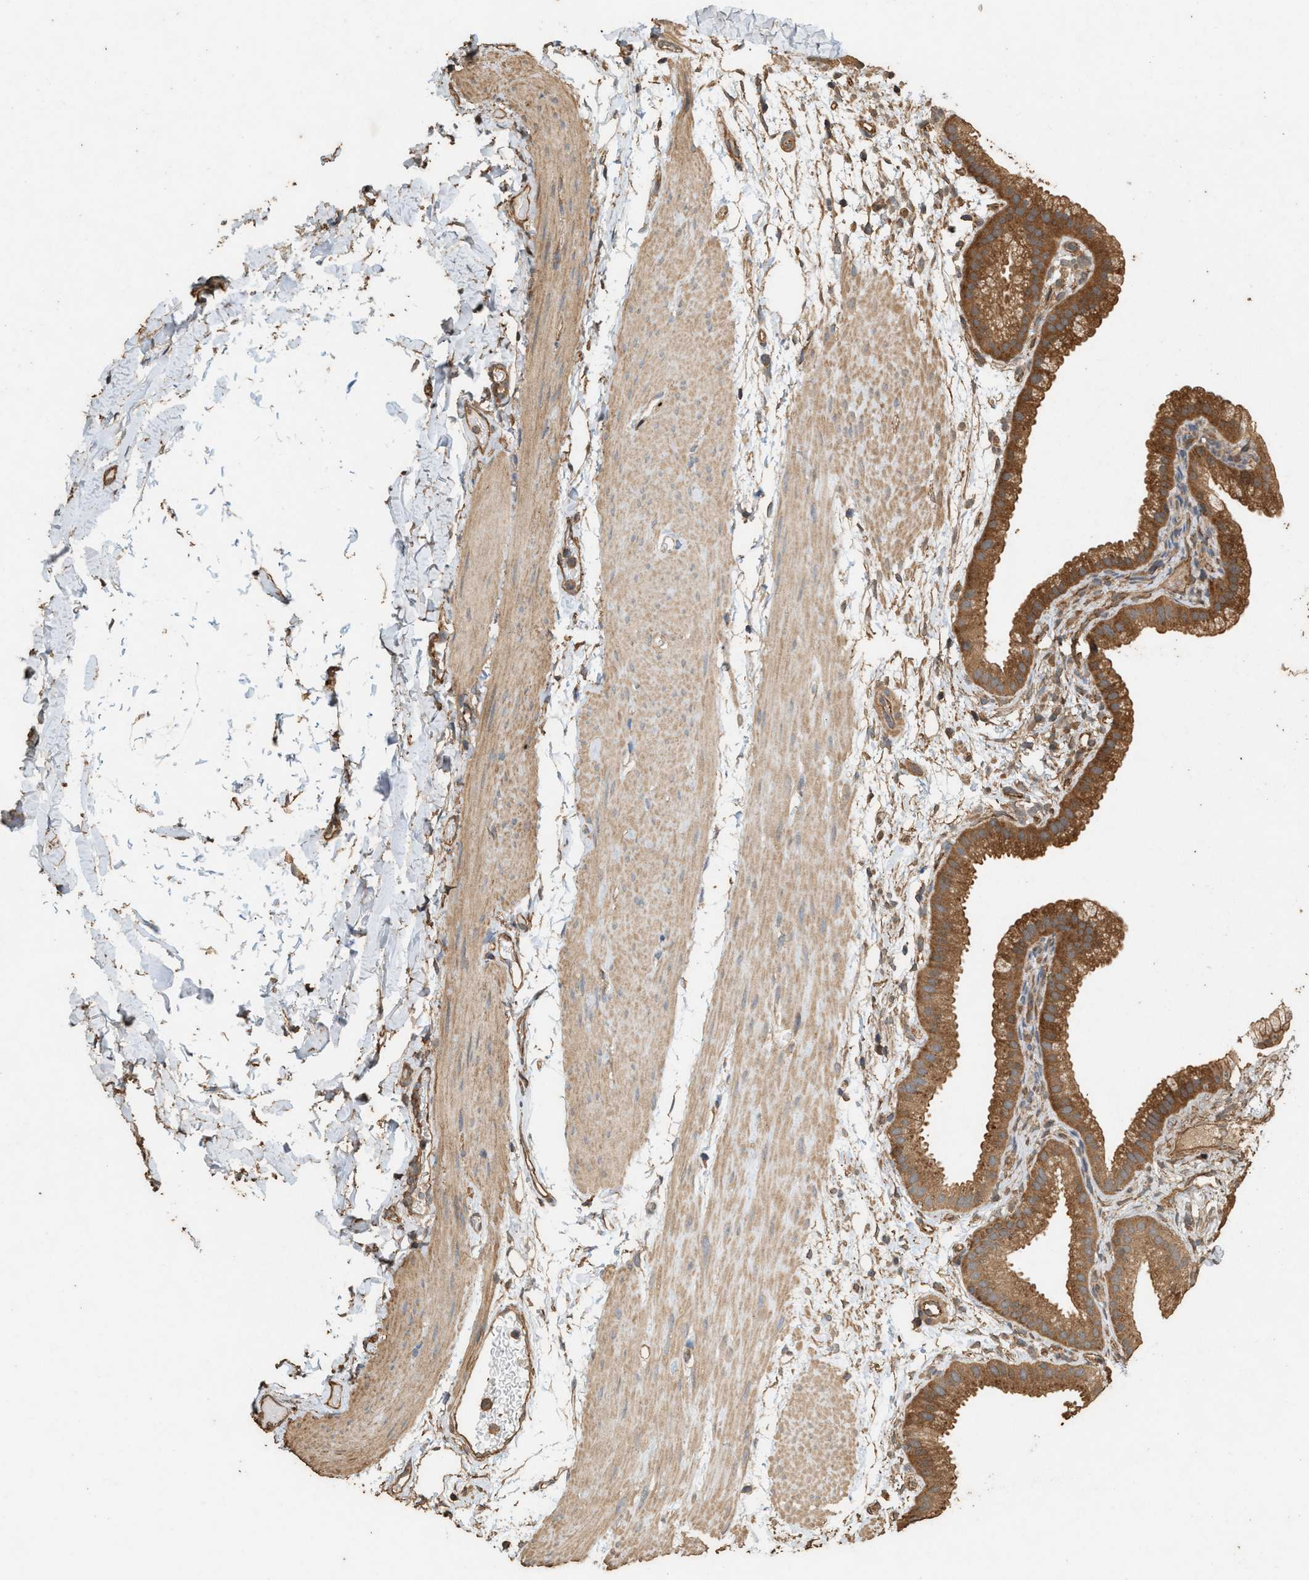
{"staining": {"intensity": "moderate", "quantity": ">75%", "location": "cytoplasmic/membranous"}, "tissue": "gallbladder", "cell_type": "Glandular cells", "image_type": "normal", "snomed": [{"axis": "morphology", "description": "Normal tissue, NOS"}, {"axis": "topography", "description": "Gallbladder"}], "caption": "Immunohistochemistry photomicrograph of unremarkable gallbladder: gallbladder stained using immunohistochemistry (IHC) displays medium levels of moderate protein expression localized specifically in the cytoplasmic/membranous of glandular cells, appearing as a cytoplasmic/membranous brown color.", "gene": "DCAF7", "patient": {"sex": "female", "age": 64}}